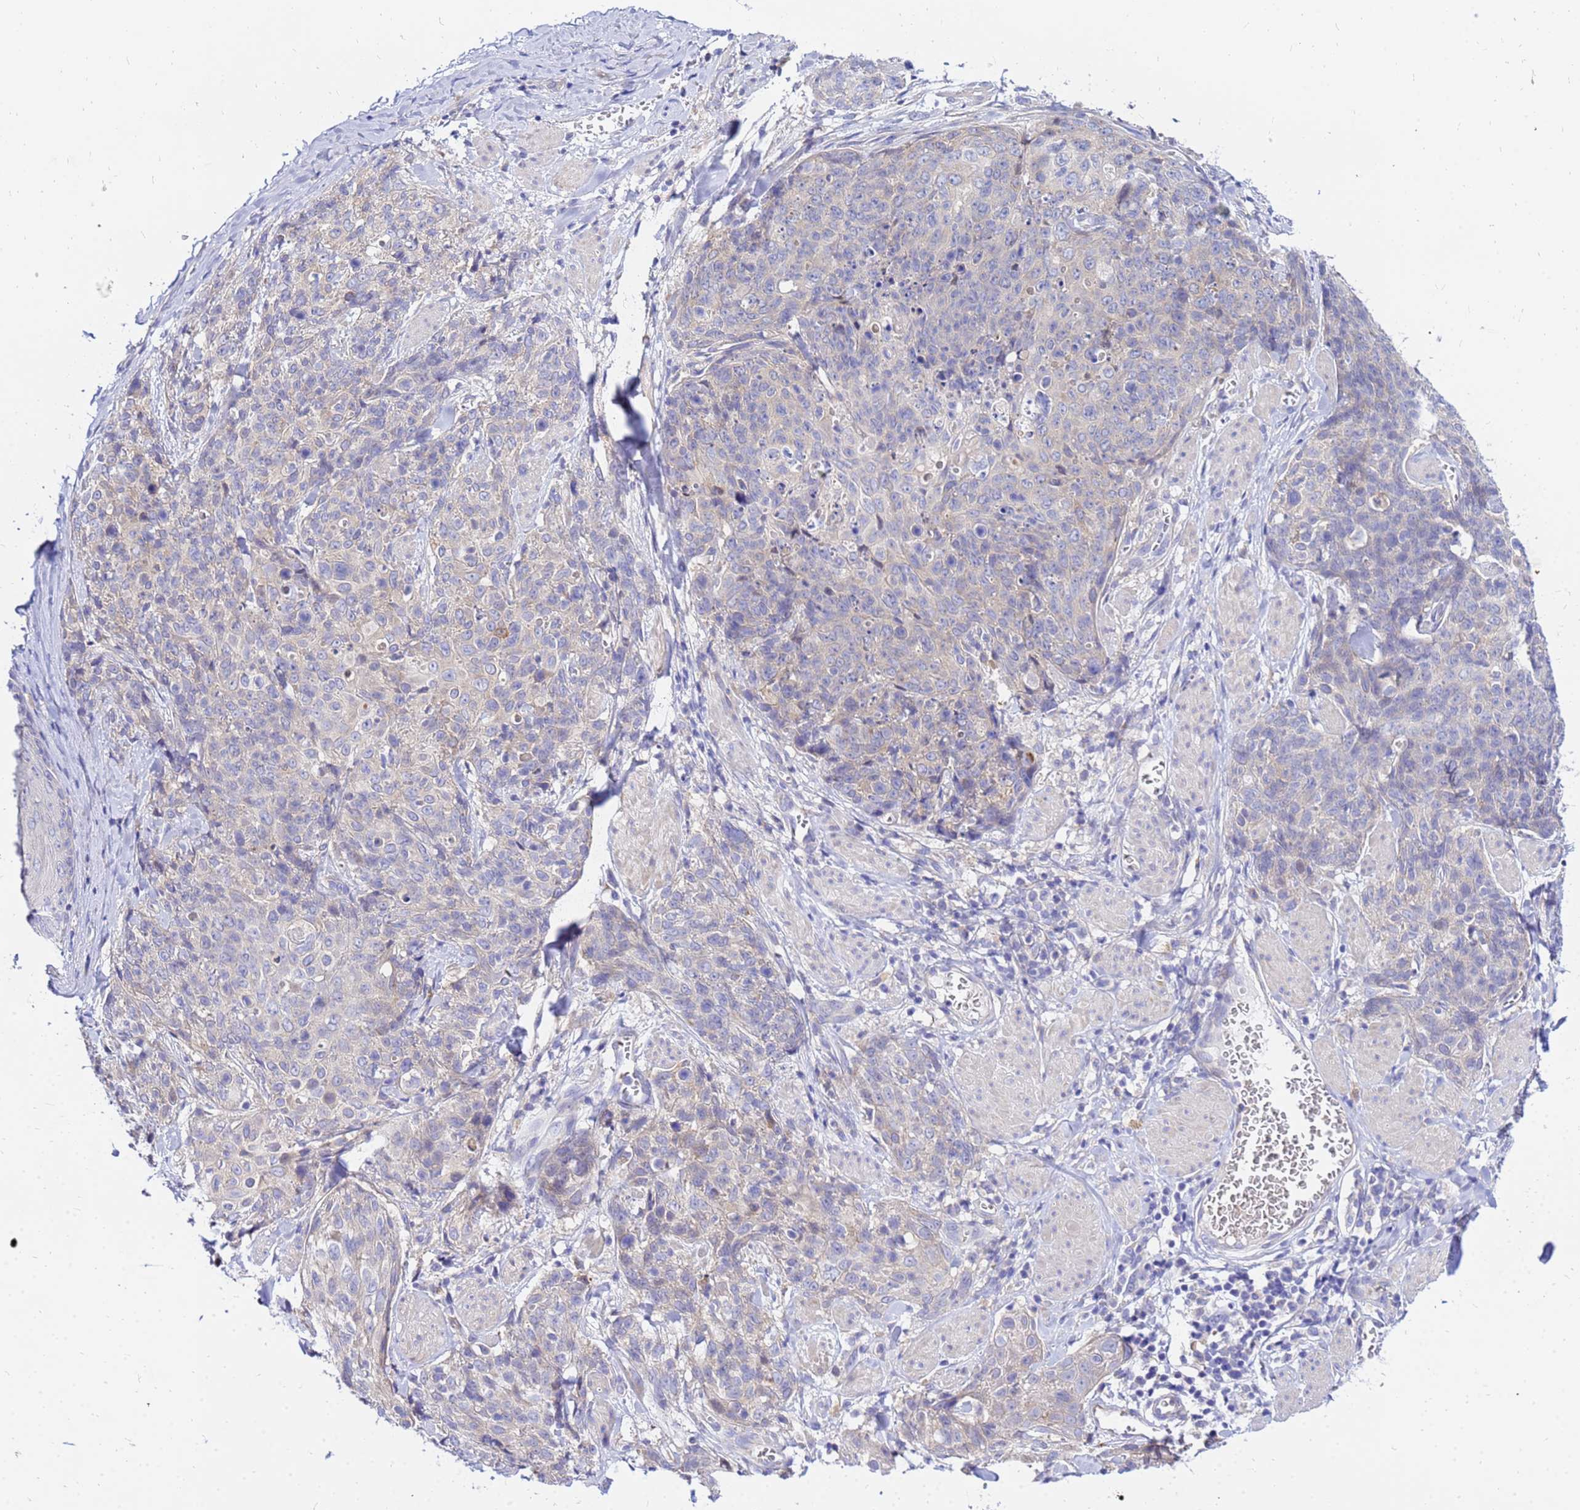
{"staining": {"intensity": "negative", "quantity": "none", "location": "none"}, "tissue": "skin cancer", "cell_type": "Tumor cells", "image_type": "cancer", "snomed": [{"axis": "morphology", "description": "Squamous cell carcinoma, NOS"}, {"axis": "topography", "description": "Skin"}, {"axis": "topography", "description": "Vulva"}], "caption": "Skin cancer stained for a protein using IHC displays no positivity tumor cells.", "gene": "HERC5", "patient": {"sex": "female", "age": 85}}